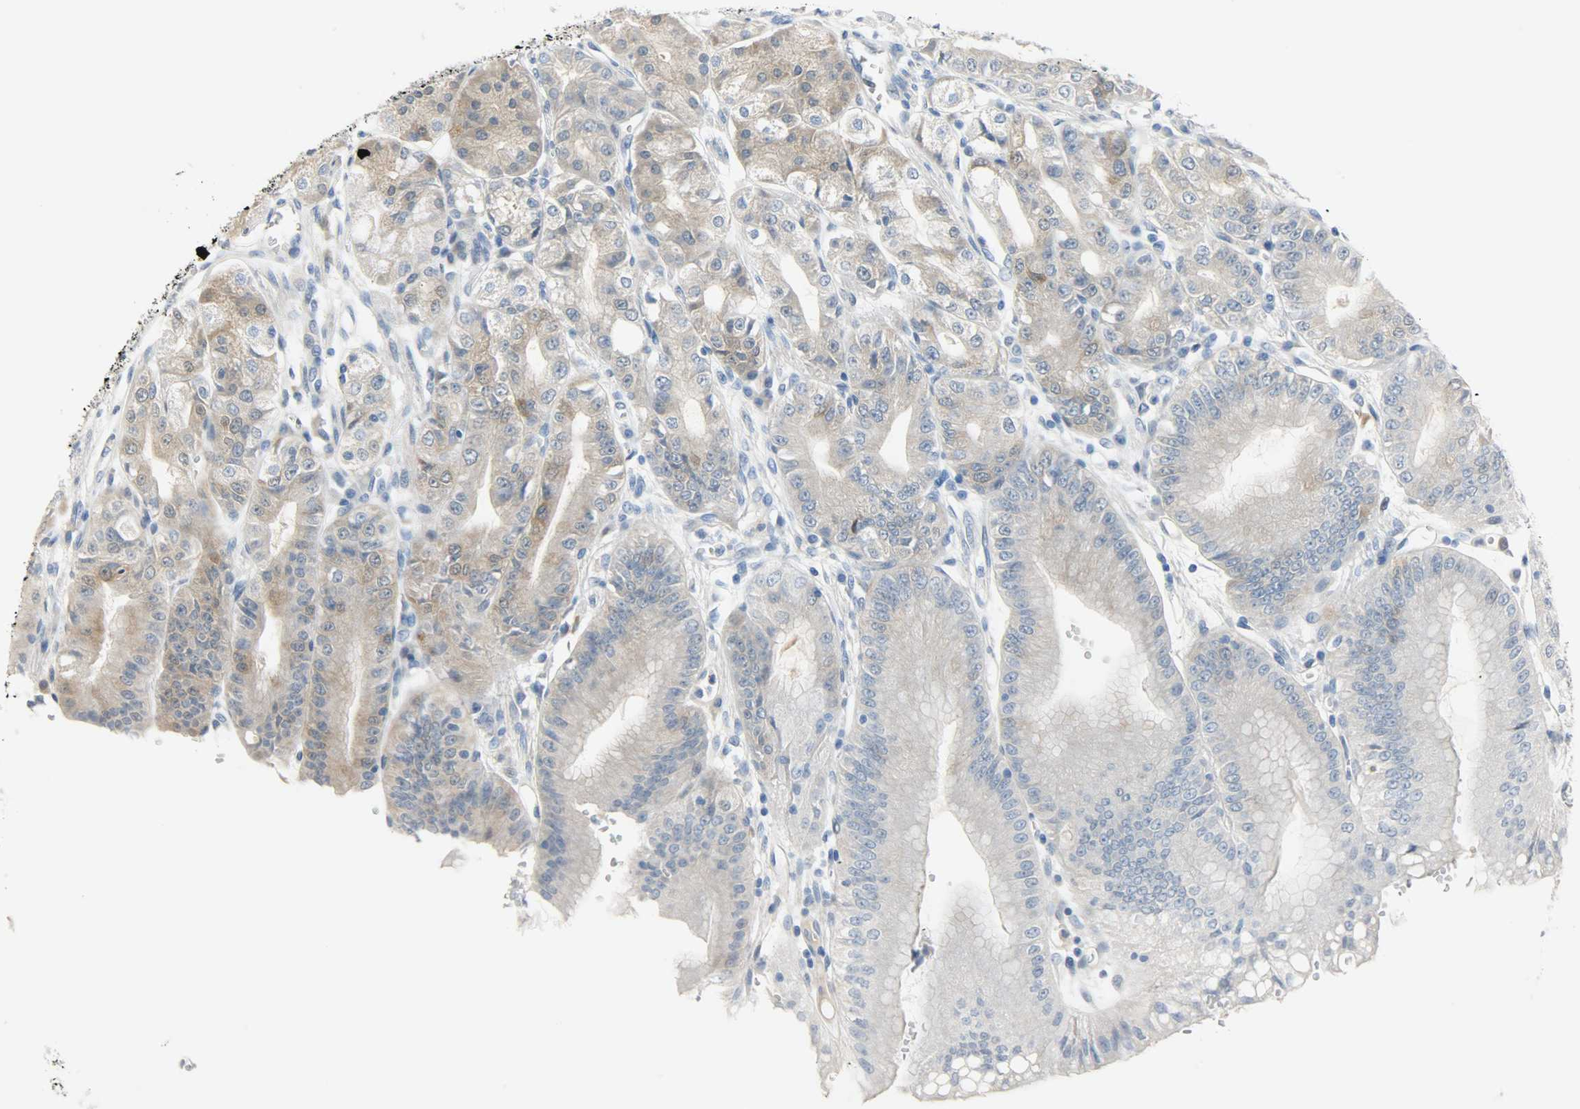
{"staining": {"intensity": "weak", "quantity": "25%-75%", "location": "cytoplasmic/membranous"}, "tissue": "stomach", "cell_type": "Glandular cells", "image_type": "normal", "snomed": [{"axis": "morphology", "description": "Normal tissue, NOS"}, {"axis": "topography", "description": "Stomach, lower"}], "caption": "Immunohistochemical staining of unremarkable human stomach shows 25%-75% levels of weak cytoplasmic/membranous protein staining in approximately 25%-75% of glandular cells. Immunohistochemistry stains the protein in brown and the nuclei are stained blue.", "gene": "EIF4EBP1", "patient": {"sex": "male", "age": 71}}